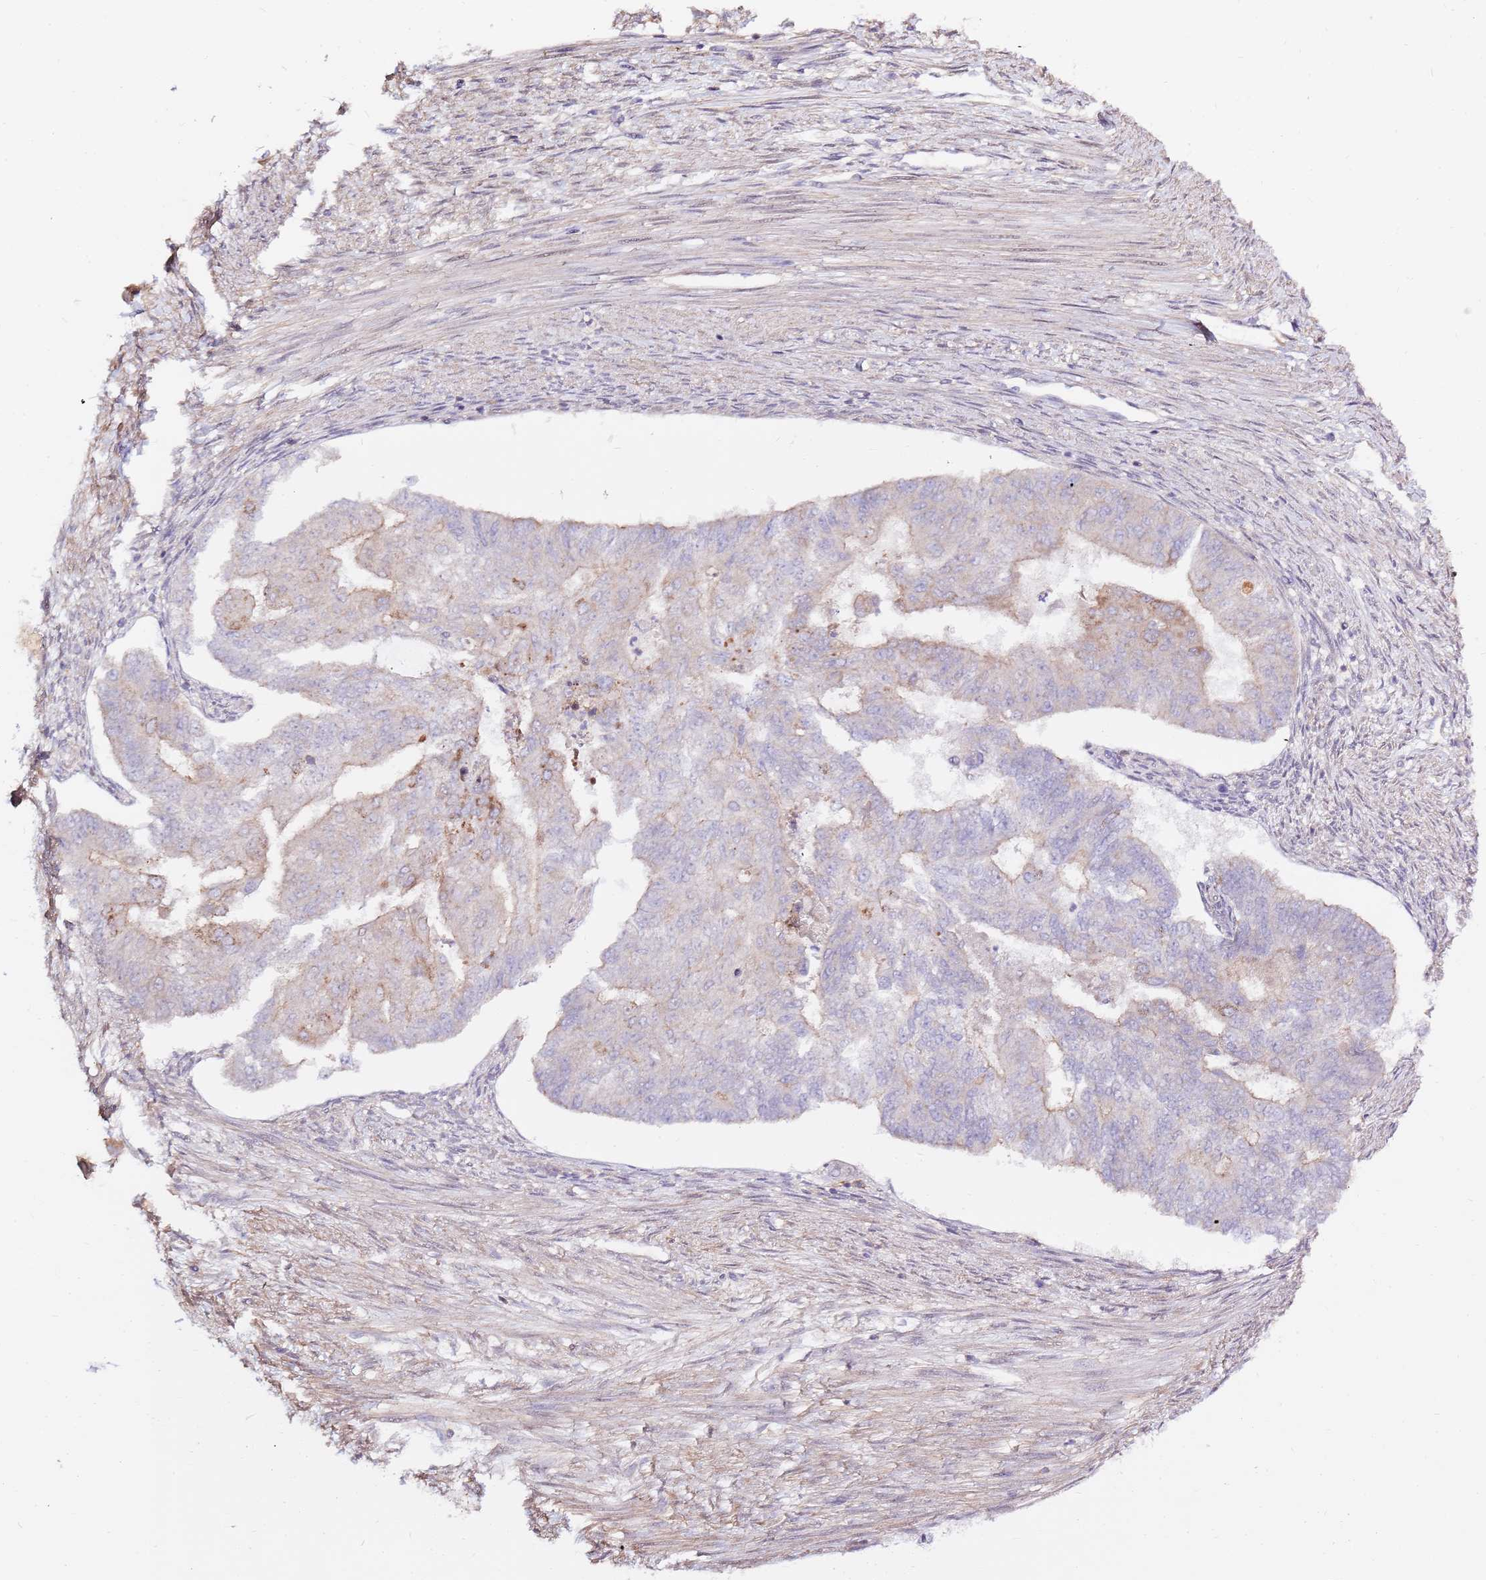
{"staining": {"intensity": "negative", "quantity": "none", "location": "none"}, "tissue": "endometrial cancer", "cell_type": "Tumor cells", "image_type": "cancer", "snomed": [{"axis": "morphology", "description": "Adenocarcinoma, NOS"}, {"axis": "topography", "description": "Endometrium"}], "caption": "Tumor cells show no significant expression in endometrial cancer.", "gene": "EVA1B", "patient": {"sex": "female", "age": 32}}